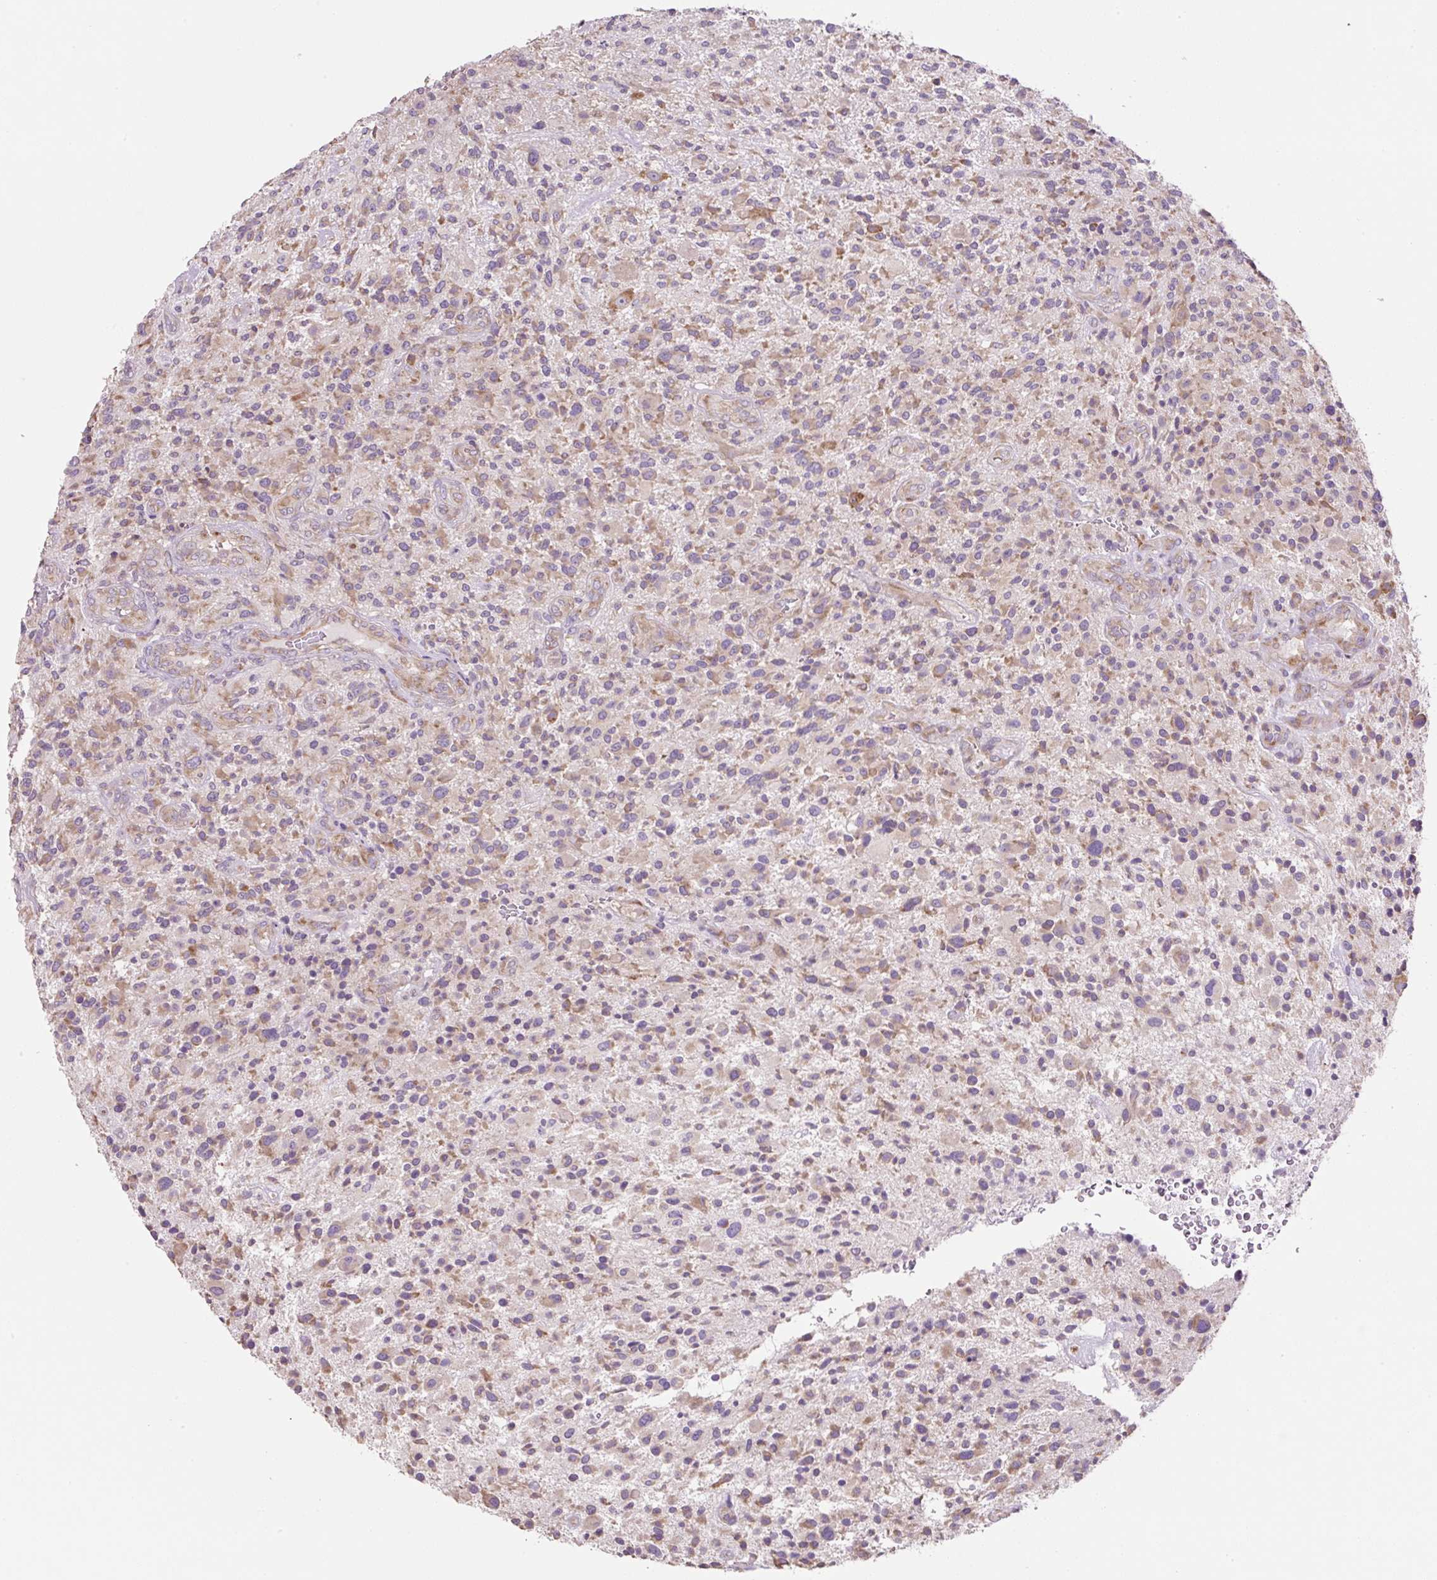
{"staining": {"intensity": "moderate", "quantity": "25%-75%", "location": "cytoplasmic/membranous"}, "tissue": "glioma", "cell_type": "Tumor cells", "image_type": "cancer", "snomed": [{"axis": "morphology", "description": "Glioma, malignant, High grade"}, {"axis": "topography", "description": "Brain"}], "caption": "An image showing moderate cytoplasmic/membranous expression in about 25%-75% of tumor cells in glioma, as visualized by brown immunohistochemical staining.", "gene": "RPS23", "patient": {"sex": "male", "age": 47}}